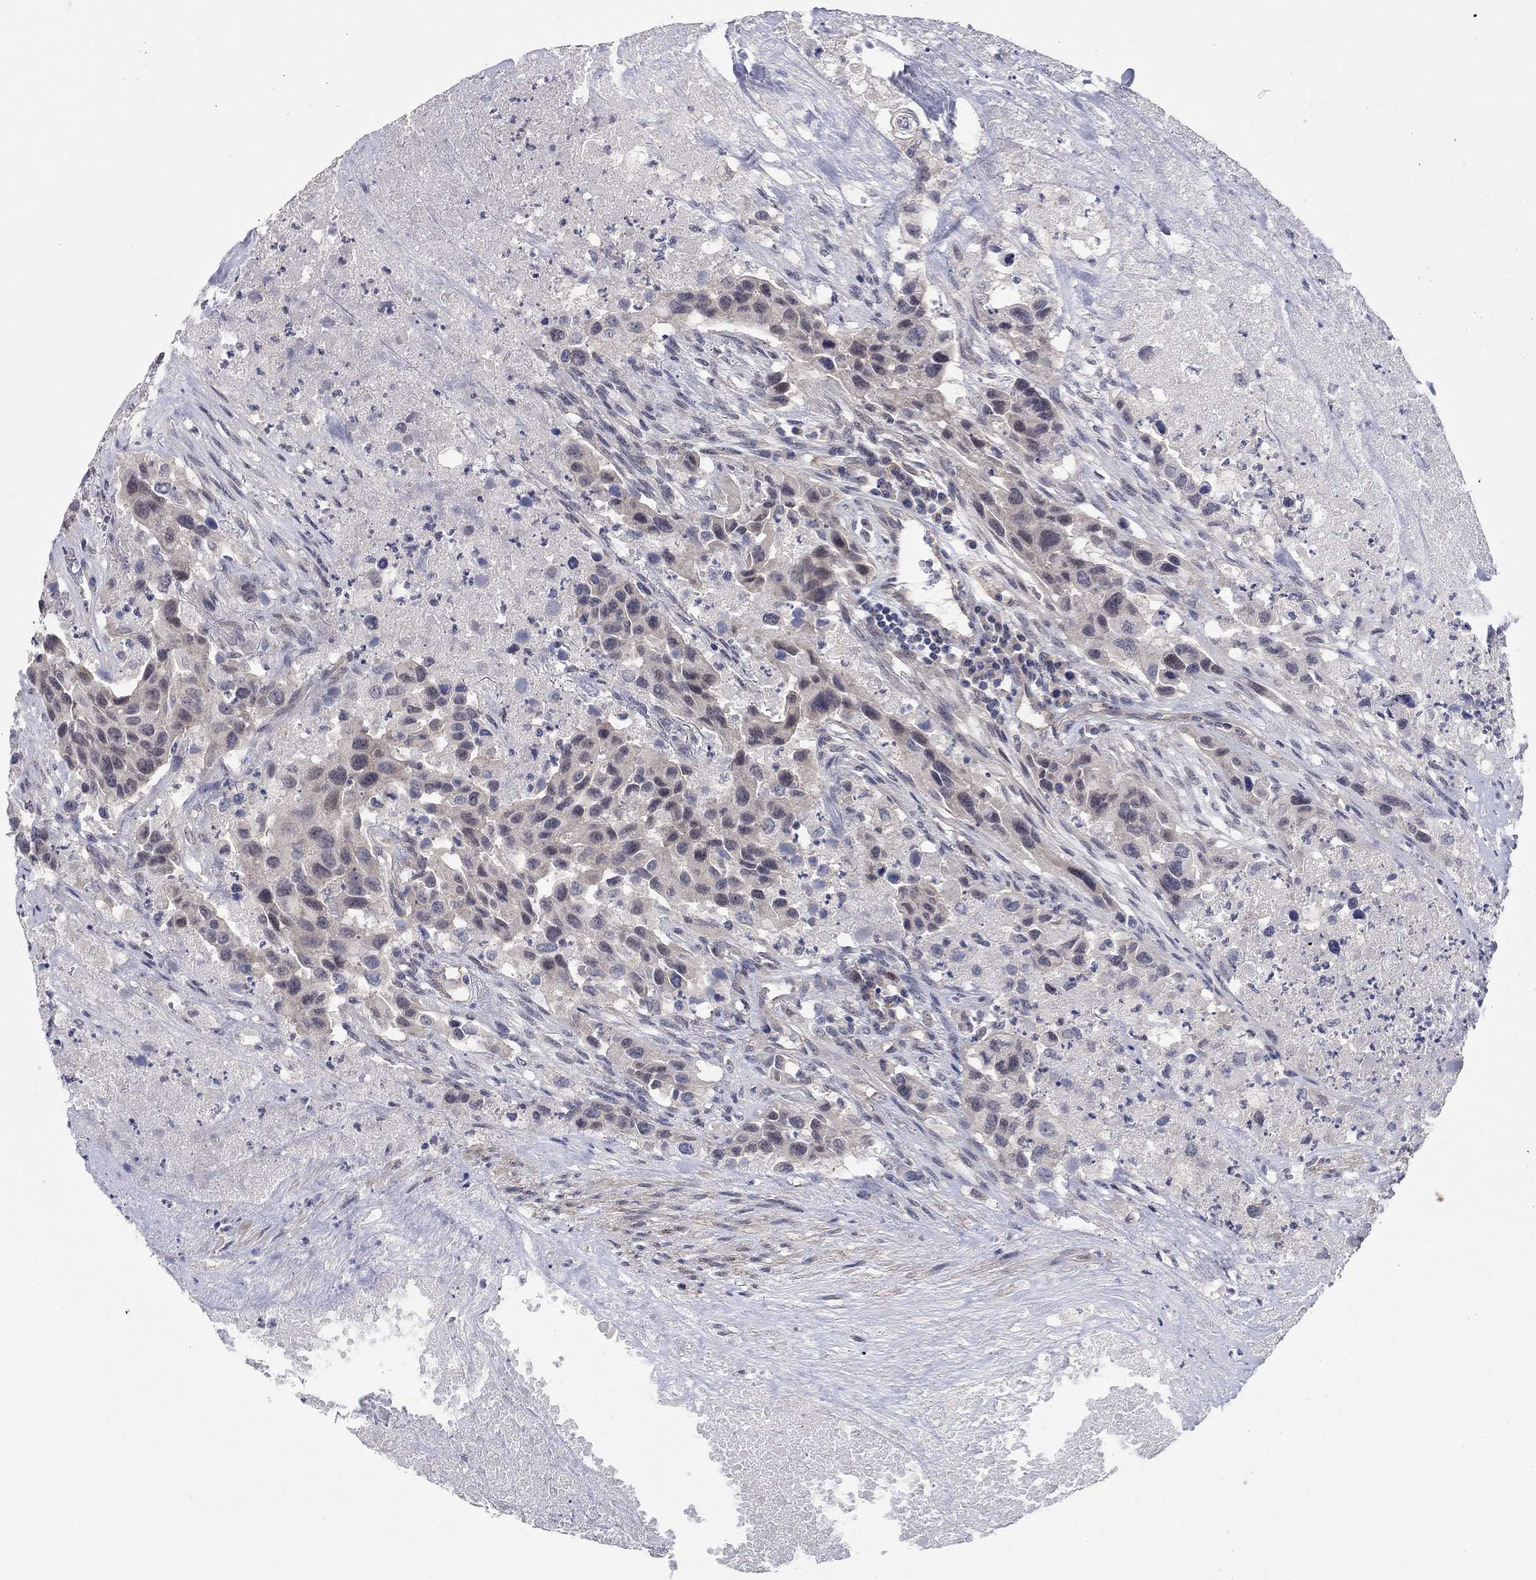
{"staining": {"intensity": "negative", "quantity": "none", "location": "none"}, "tissue": "urothelial cancer", "cell_type": "Tumor cells", "image_type": "cancer", "snomed": [{"axis": "morphology", "description": "Urothelial carcinoma, High grade"}, {"axis": "topography", "description": "Urinary bladder"}], "caption": "The immunohistochemistry micrograph has no significant expression in tumor cells of high-grade urothelial carcinoma tissue.", "gene": "WASF3", "patient": {"sex": "female", "age": 73}}